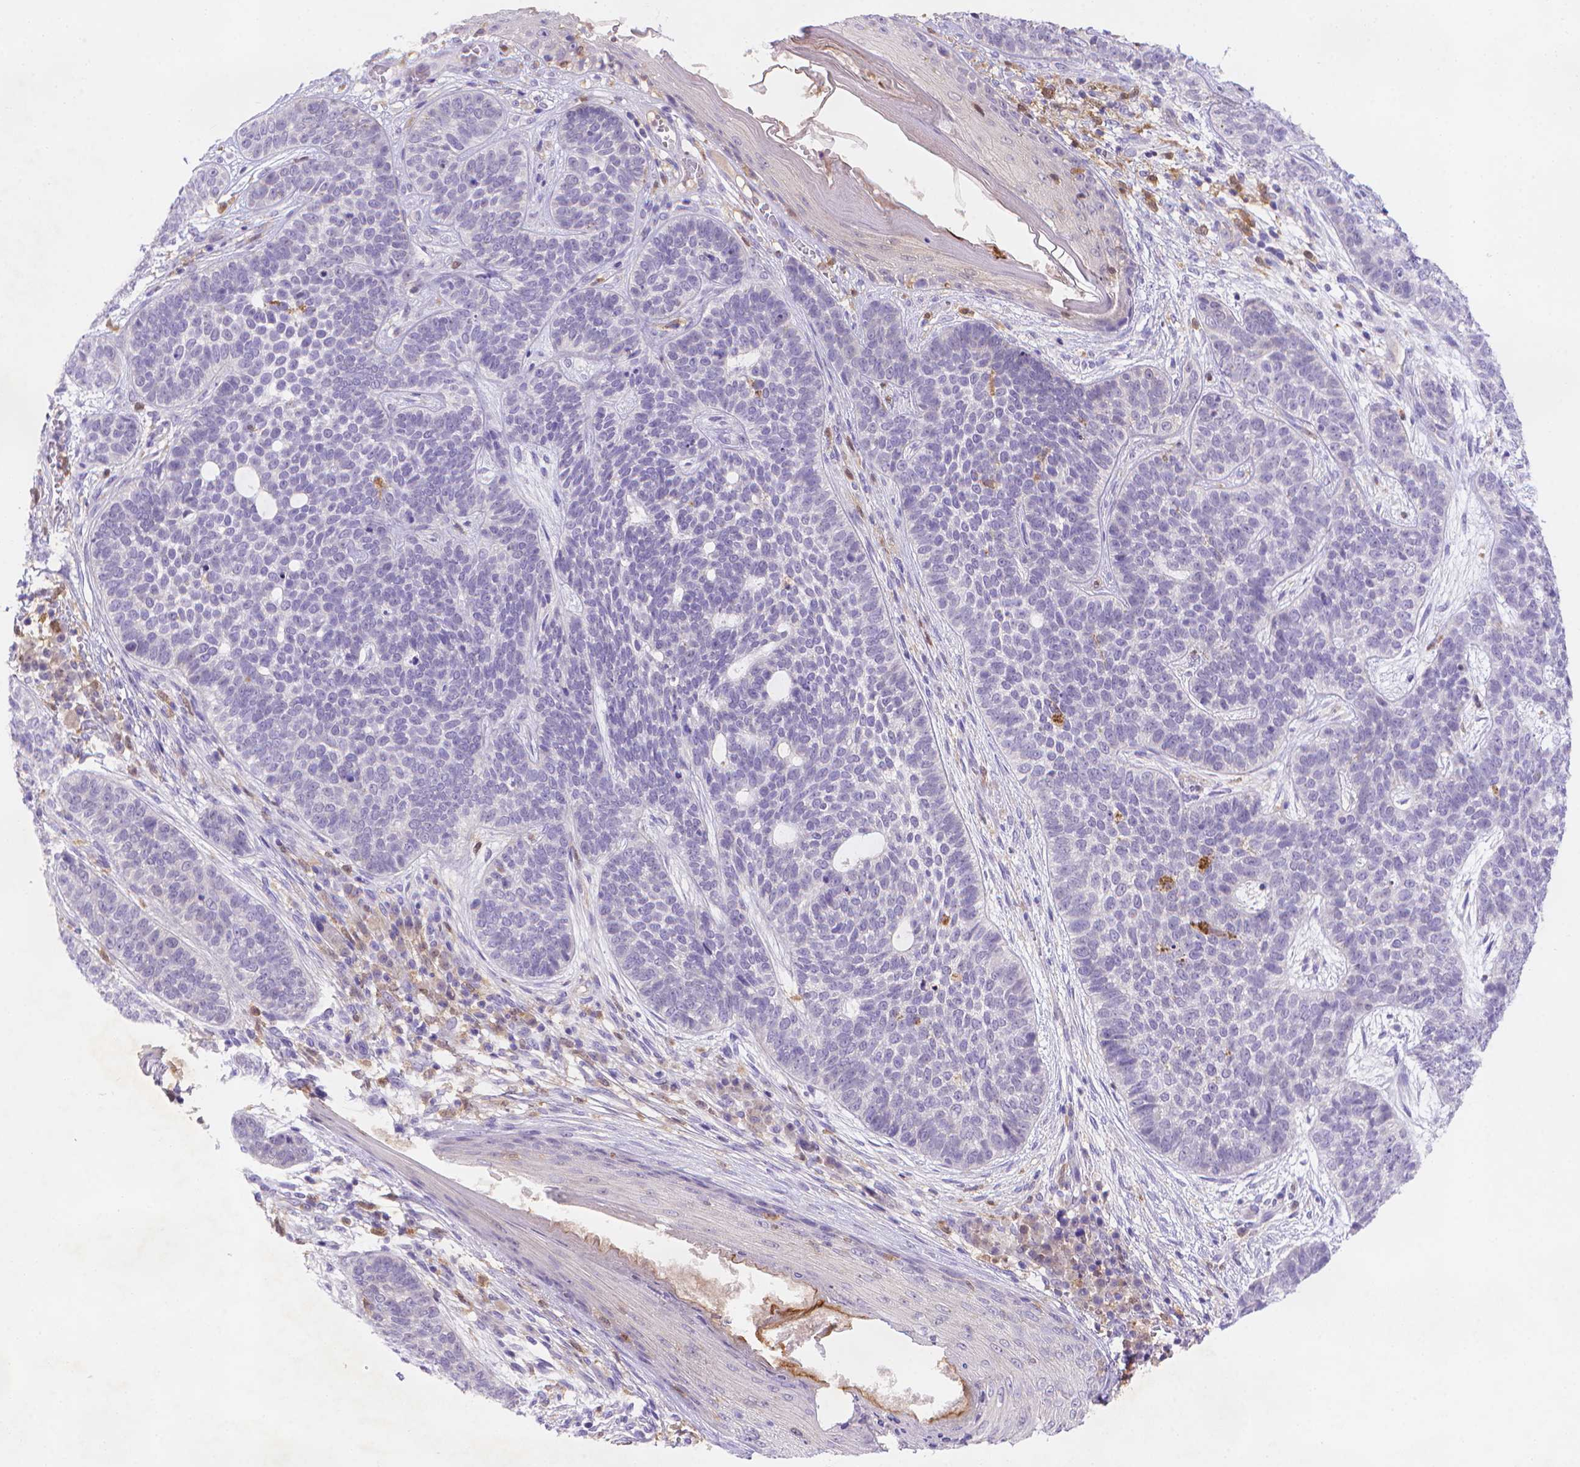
{"staining": {"intensity": "negative", "quantity": "none", "location": "none"}, "tissue": "skin cancer", "cell_type": "Tumor cells", "image_type": "cancer", "snomed": [{"axis": "morphology", "description": "Basal cell carcinoma"}, {"axis": "topography", "description": "Skin"}], "caption": "Skin basal cell carcinoma was stained to show a protein in brown. There is no significant staining in tumor cells. The staining is performed using DAB (3,3'-diaminobenzidine) brown chromogen with nuclei counter-stained in using hematoxylin.", "gene": "FGD2", "patient": {"sex": "female", "age": 69}}